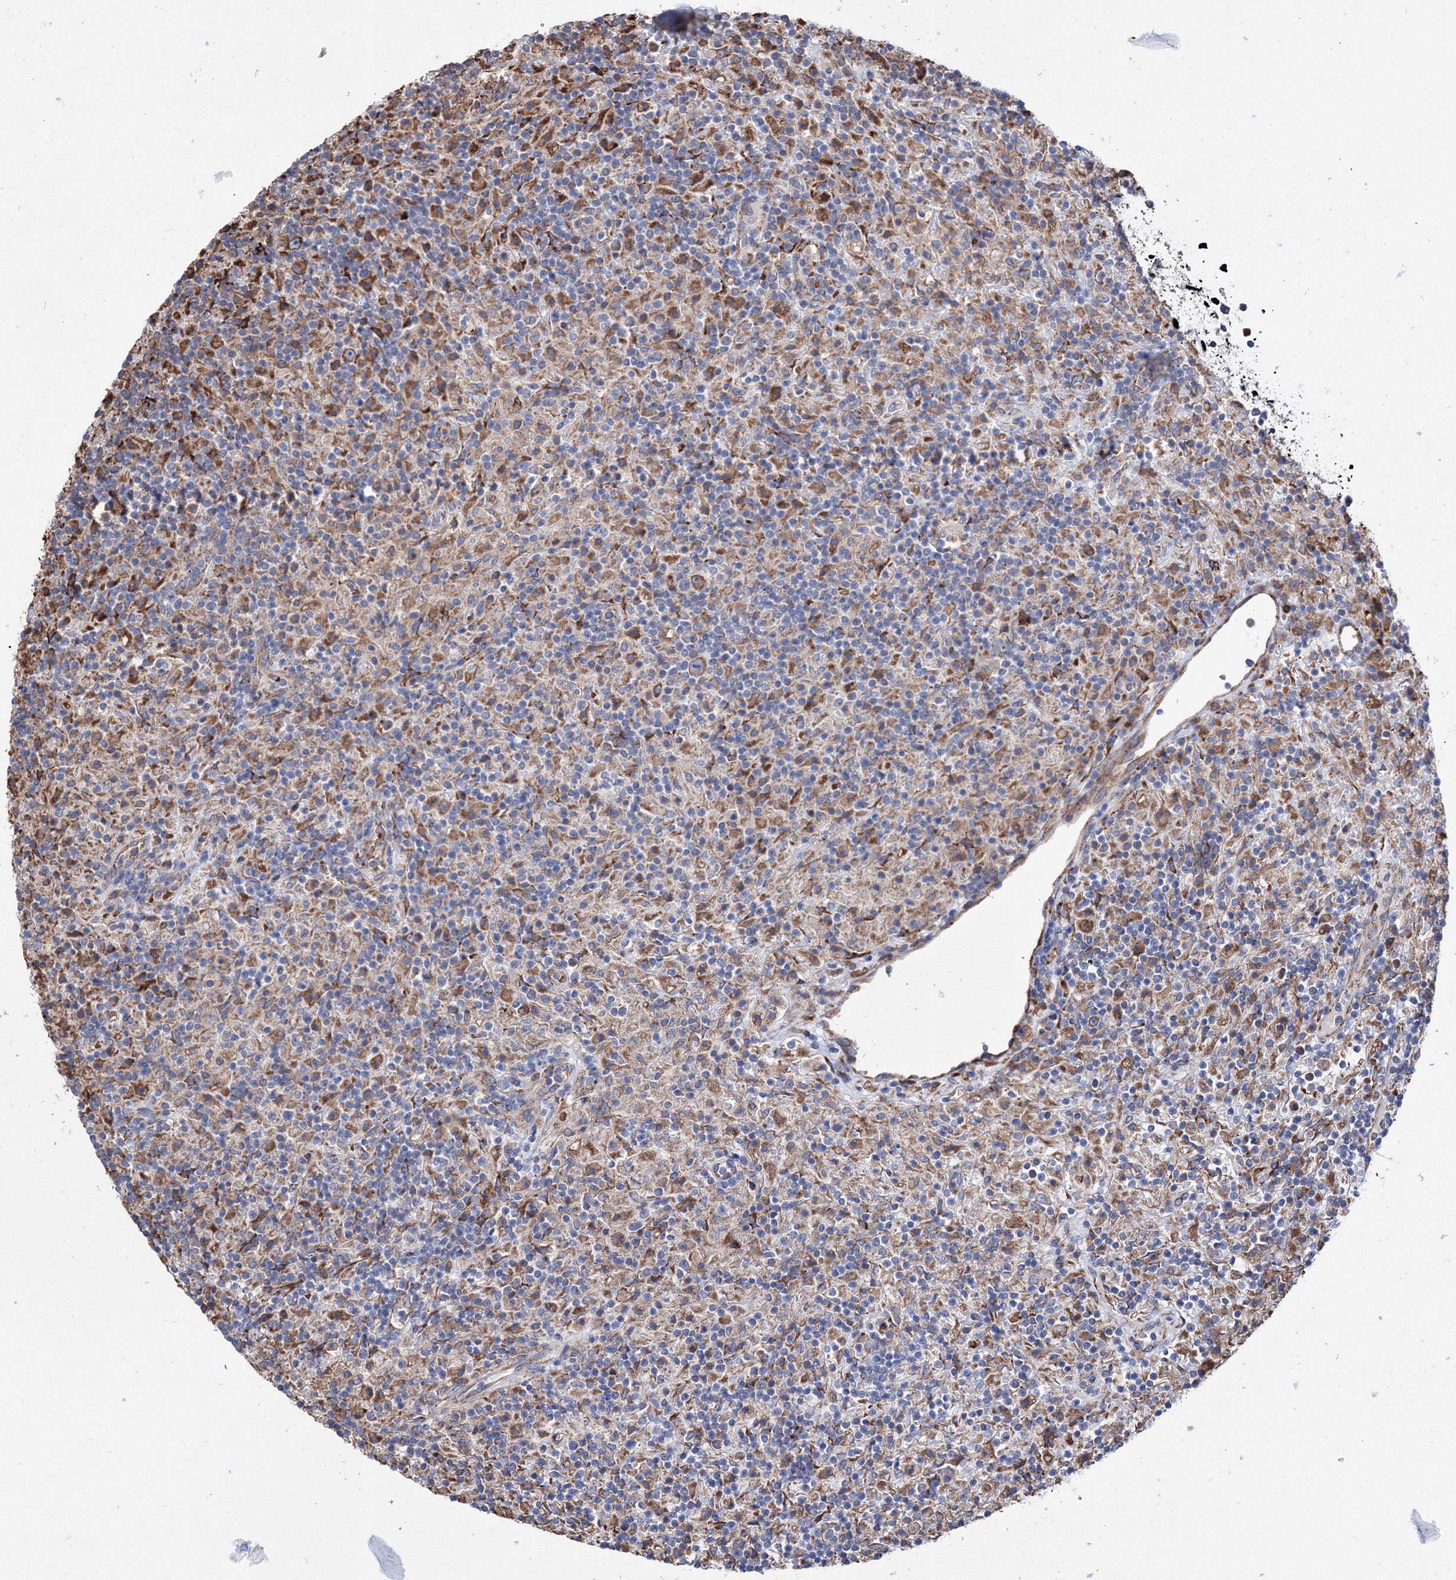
{"staining": {"intensity": "moderate", "quantity": ">75%", "location": "cytoplasmic/membranous"}, "tissue": "lymphoma", "cell_type": "Tumor cells", "image_type": "cancer", "snomed": [{"axis": "morphology", "description": "Hodgkin's disease, NOS"}, {"axis": "topography", "description": "Lymph node"}], "caption": "Immunohistochemistry (DAB) staining of human lymphoma reveals moderate cytoplasmic/membranous protein positivity in approximately >75% of tumor cells.", "gene": "VPS8", "patient": {"sex": "male", "age": 70}}